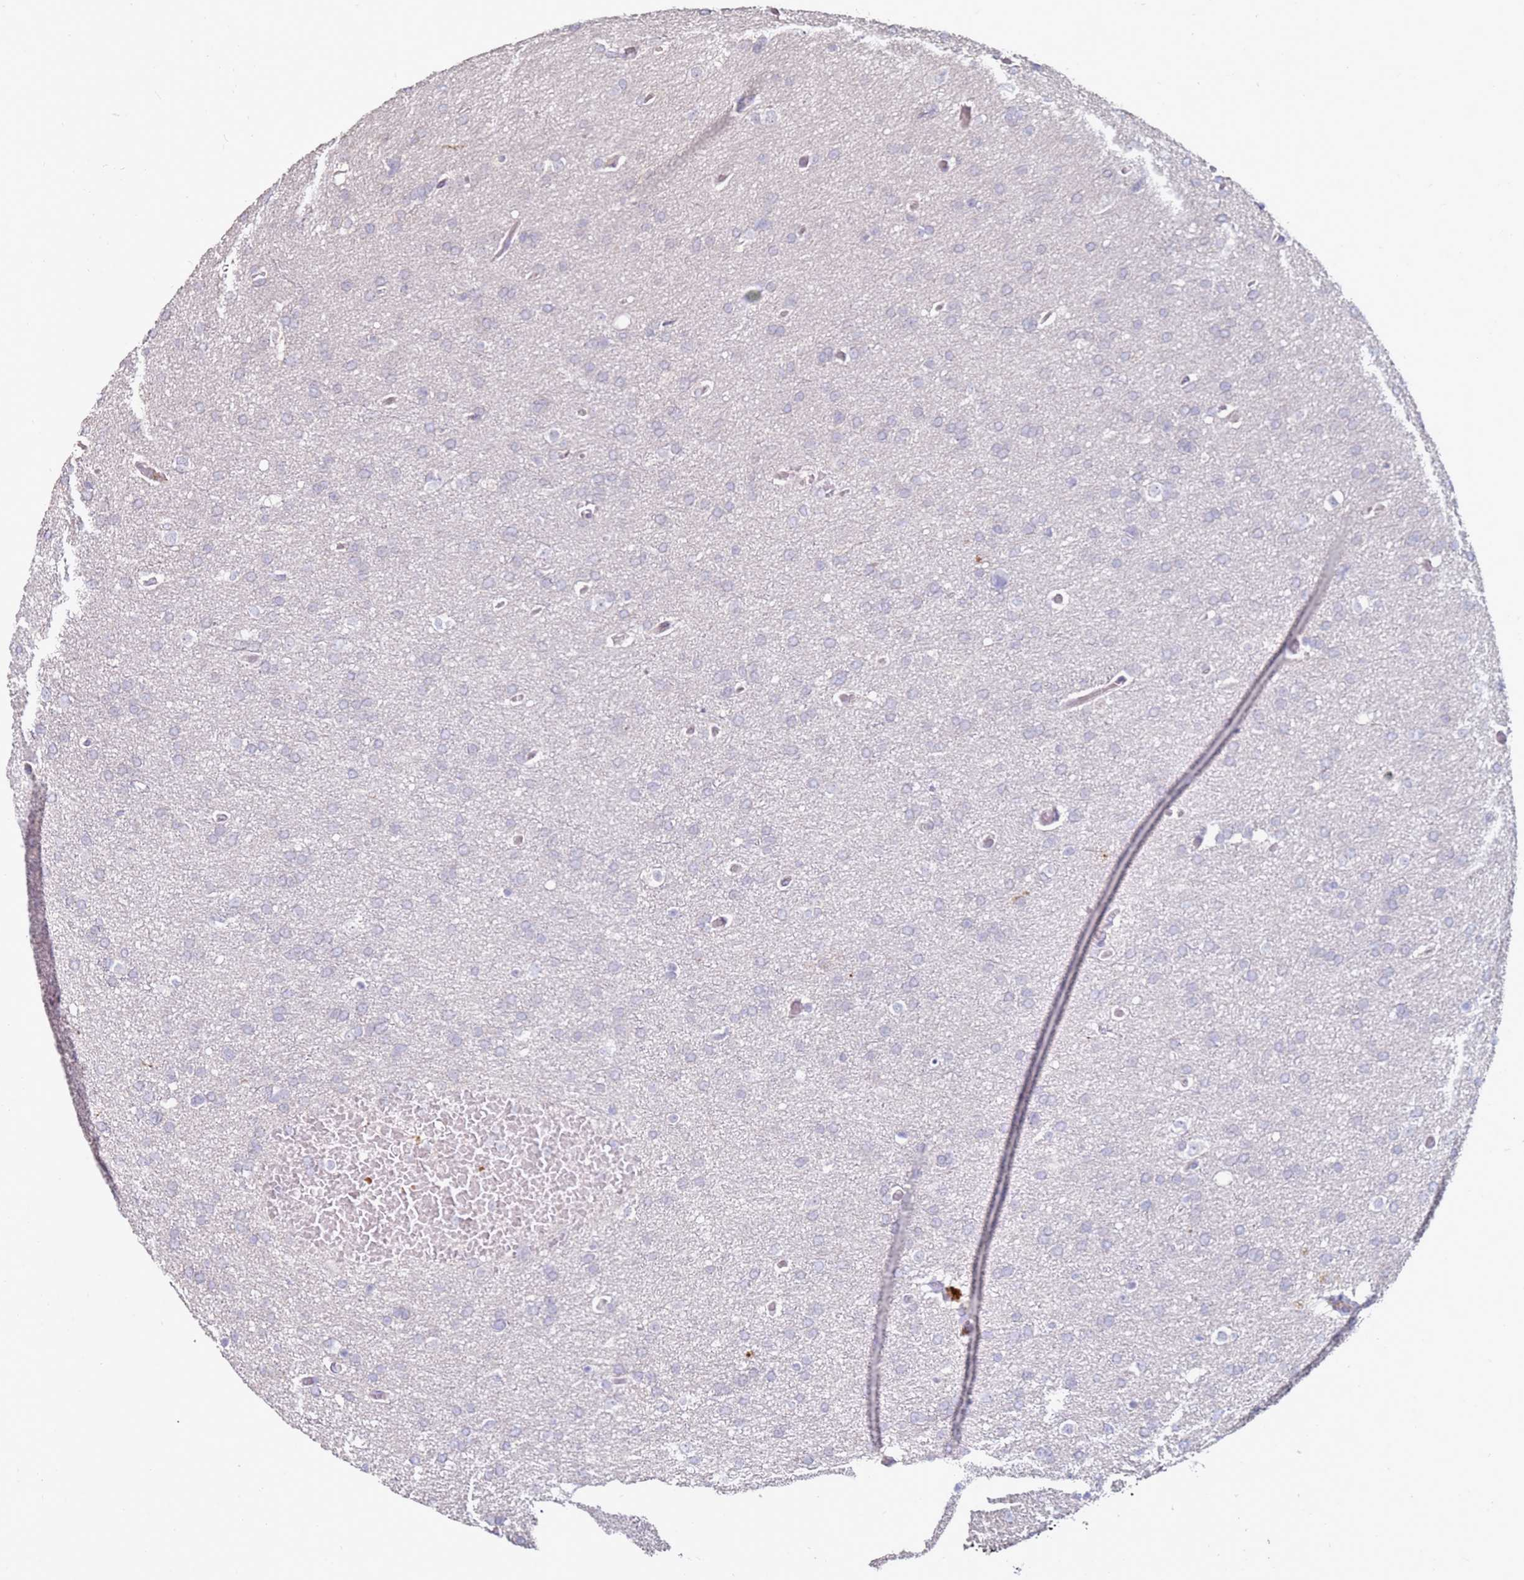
{"staining": {"intensity": "negative", "quantity": "none", "location": "none"}, "tissue": "glioma", "cell_type": "Tumor cells", "image_type": "cancer", "snomed": [{"axis": "morphology", "description": "Glioma, malignant, High grade"}, {"axis": "topography", "description": "Cerebral cortex"}], "caption": "Tumor cells show no significant positivity in malignant high-grade glioma. (DAB (3,3'-diaminobenzidine) IHC with hematoxylin counter stain).", "gene": "RARS2", "patient": {"sex": "female", "age": 36}}